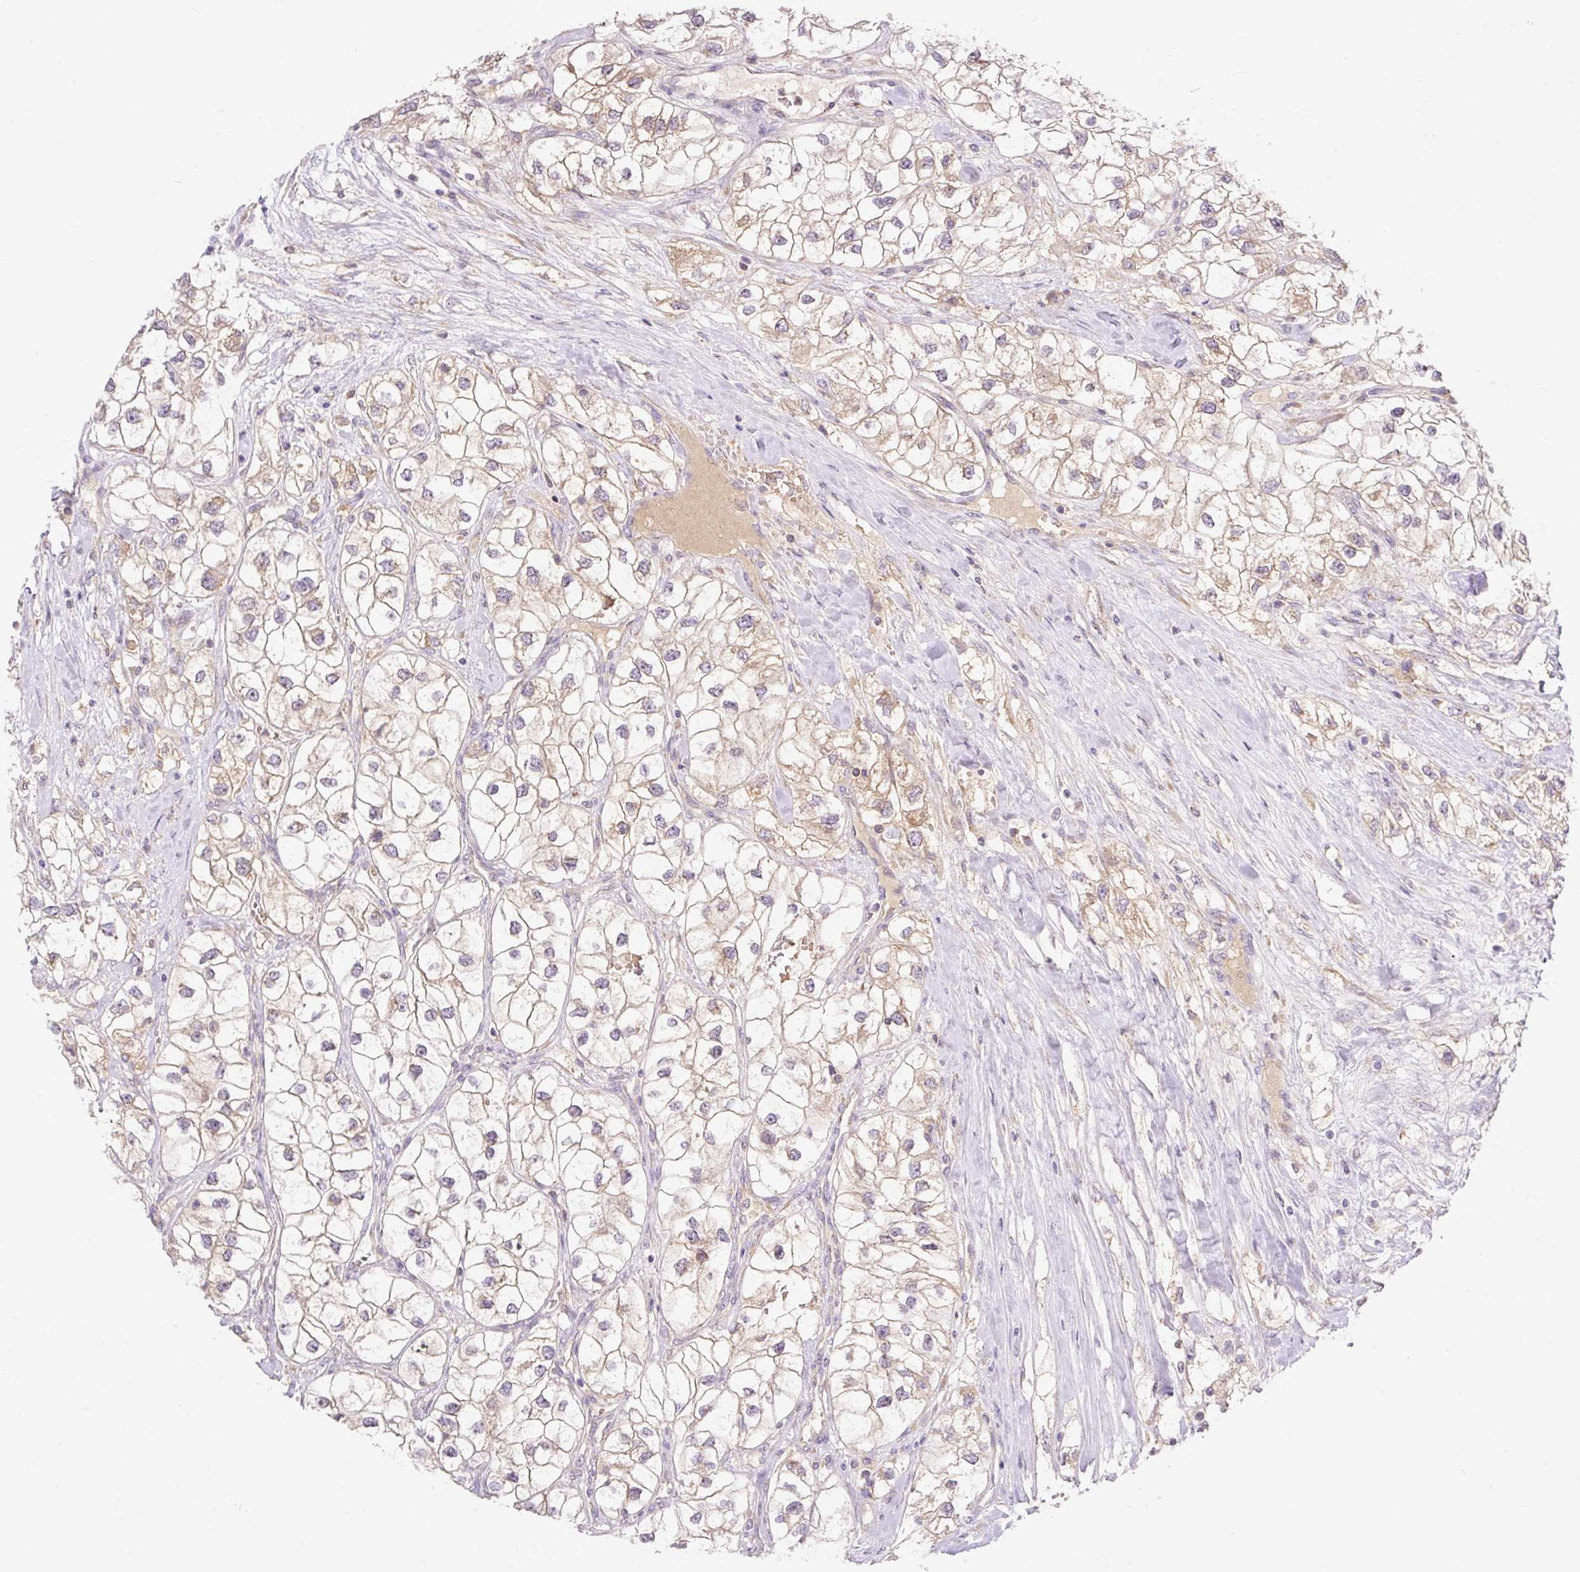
{"staining": {"intensity": "weak", "quantity": ">75%", "location": "cytoplasmic/membranous"}, "tissue": "renal cancer", "cell_type": "Tumor cells", "image_type": "cancer", "snomed": [{"axis": "morphology", "description": "Adenocarcinoma, NOS"}, {"axis": "topography", "description": "Kidney"}], "caption": "This micrograph exhibits adenocarcinoma (renal) stained with immunohistochemistry to label a protein in brown. The cytoplasmic/membranous of tumor cells show weak positivity for the protein. Nuclei are counter-stained blue.", "gene": "SEC63", "patient": {"sex": "male", "age": 59}}